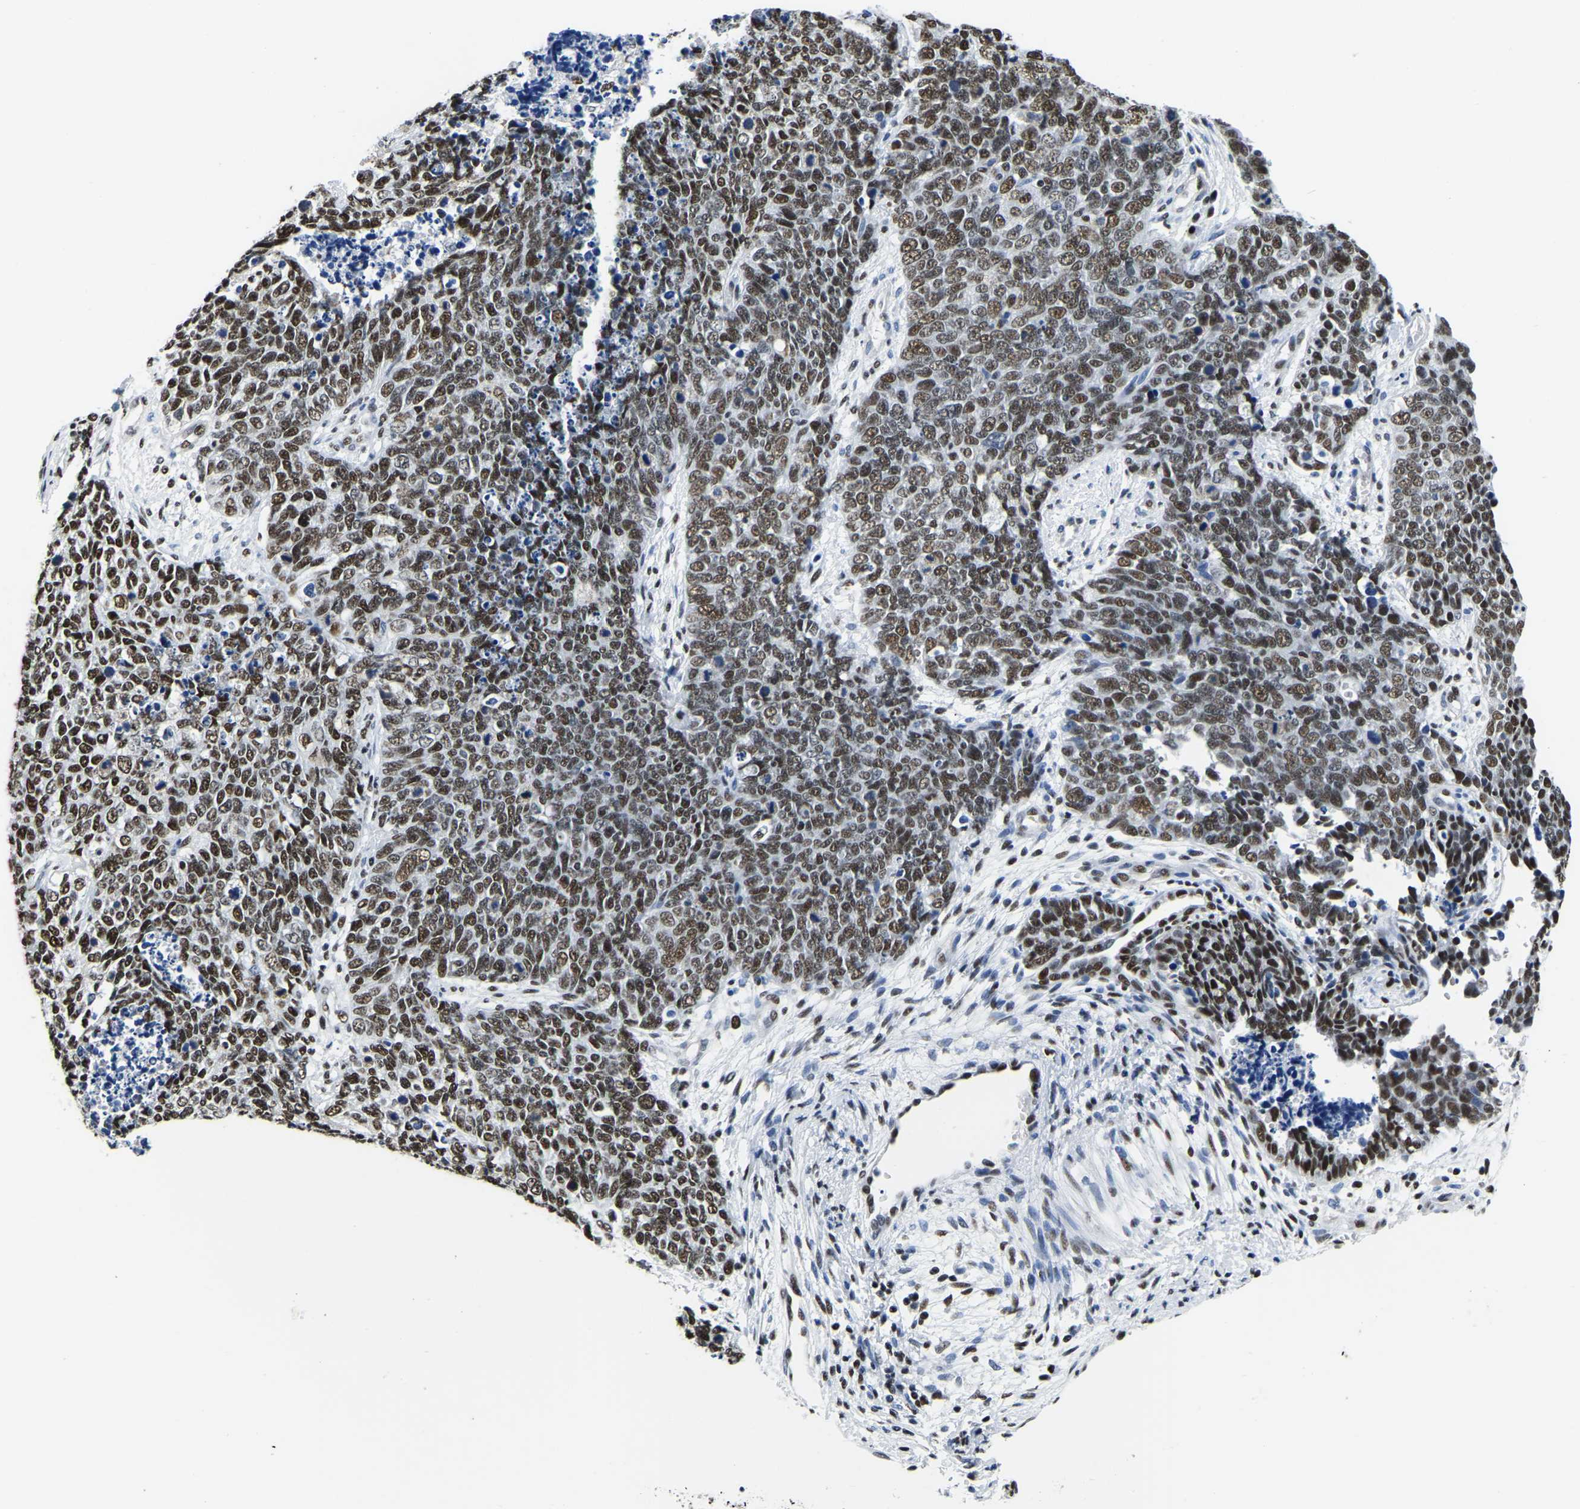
{"staining": {"intensity": "strong", "quantity": ">75%", "location": "nuclear"}, "tissue": "cervical cancer", "cell_type": "Tumor cells", "image_type": "cancer", "snomed": [{"axis": "morphology", "description": "Squamous cell carcinoma, NOS"}, {"axis": "topography", "description": "Cervix"}], "caption": "Human cervical cancer (squamous cell carcinoma) stained for a protein (brown) demonstrates strong nuclear positive positivity in approximately >75% of tumor cells.", "gene": "UBA1", "patient": {"sex": "female", "age": 63}}